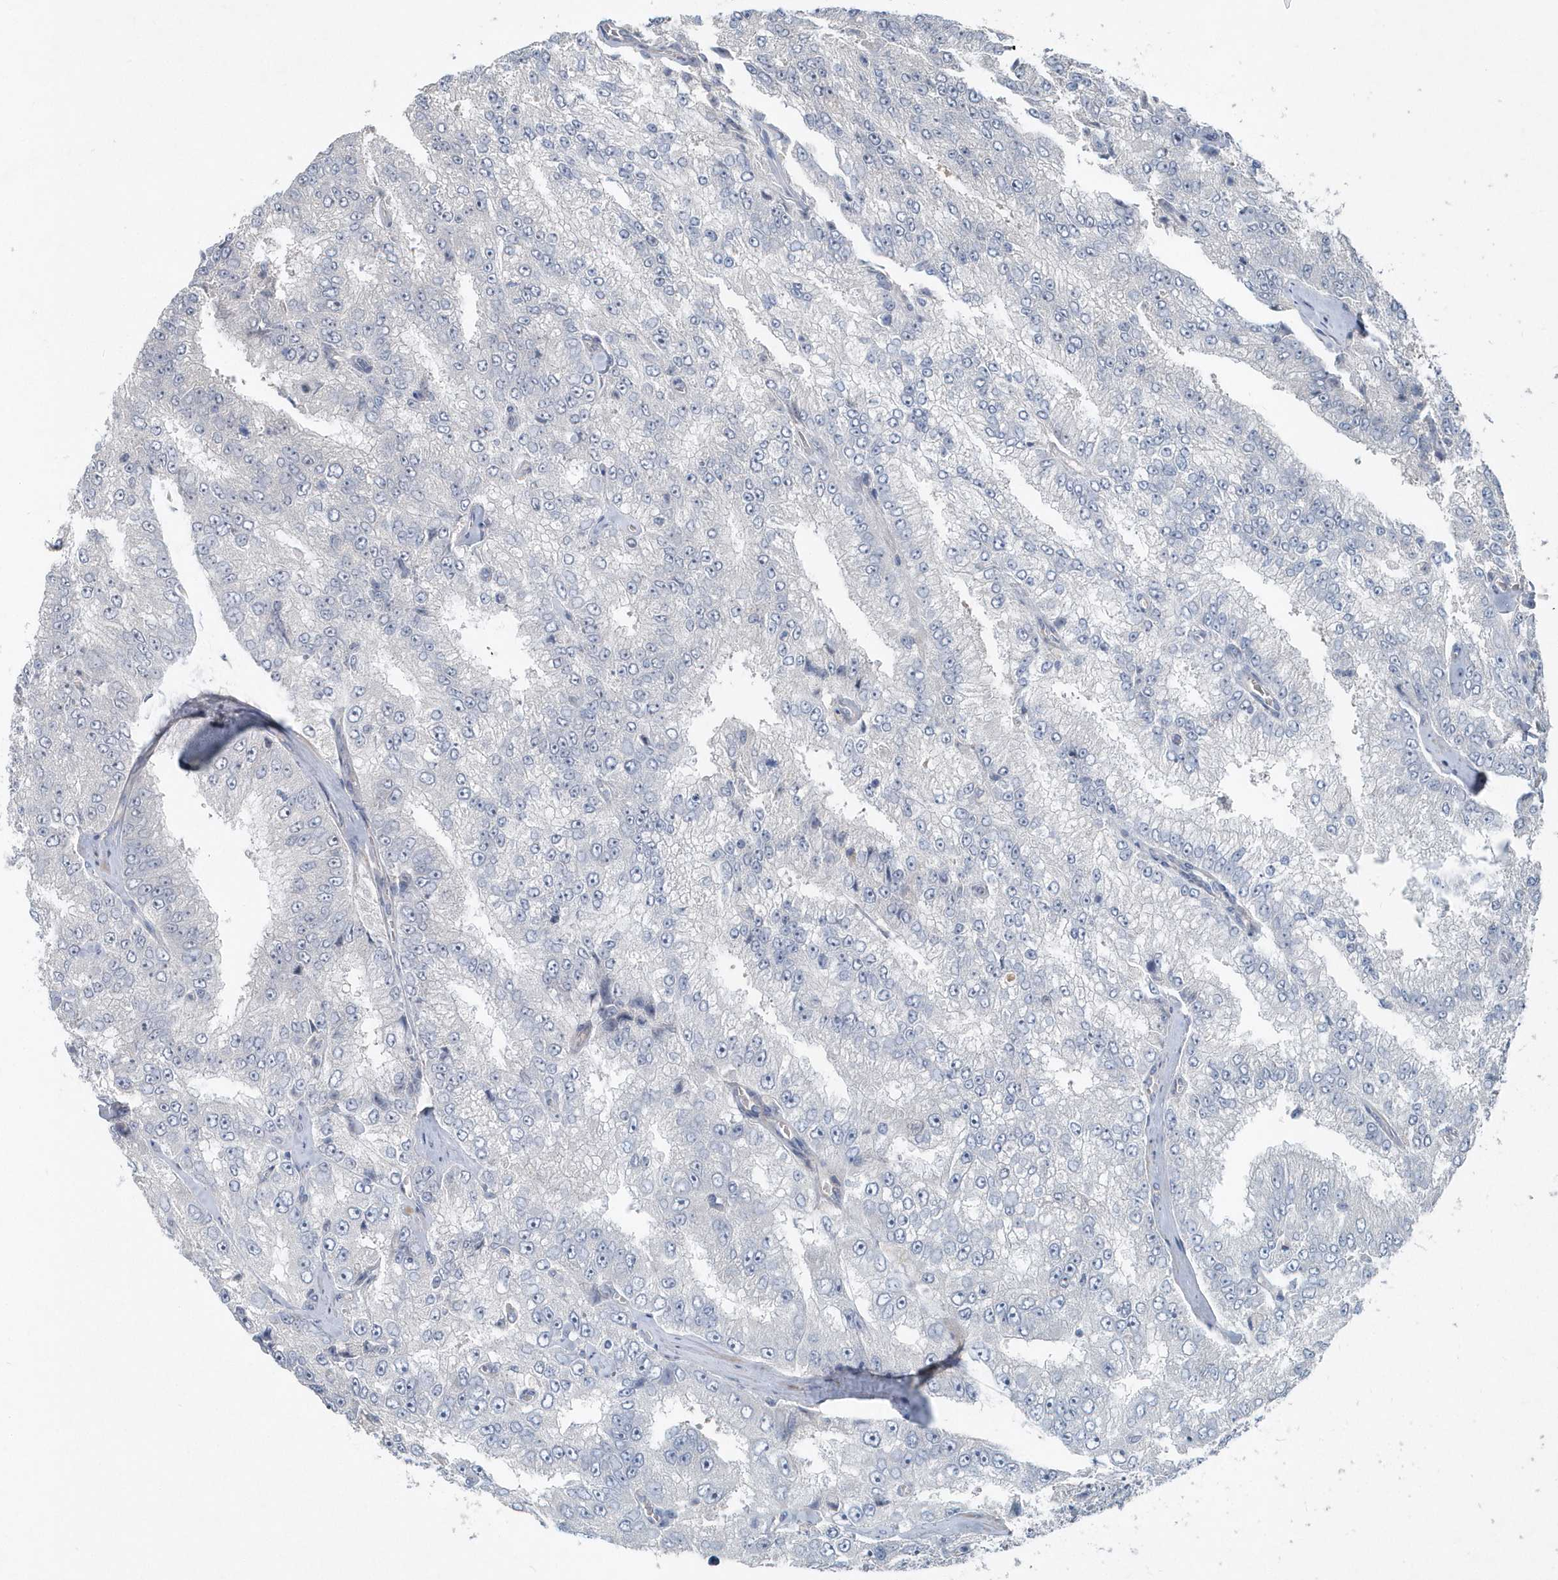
{"staining": {"intensity": "negative", "quantity": "none", "location": "none"}, "tissue": "prostate cancer", "cell_type": "Tumor cells", "image_type": "cancer", "snomed": [{"axis": "morphology", "description": "Adenocarcinoma, High grade"}, {"axis": "topography", "description": "Prostate"}], "caption": "High power microscopy micrograph of an immunohistochemistry photomicrograph of prostate cancer, revealing no significant expression in tumor cells. (DAB (3,3'-diaminobenzidine) IHC, high magnification).", "gene": "MCC", "patient": {"sex": "male", "age": 58}}